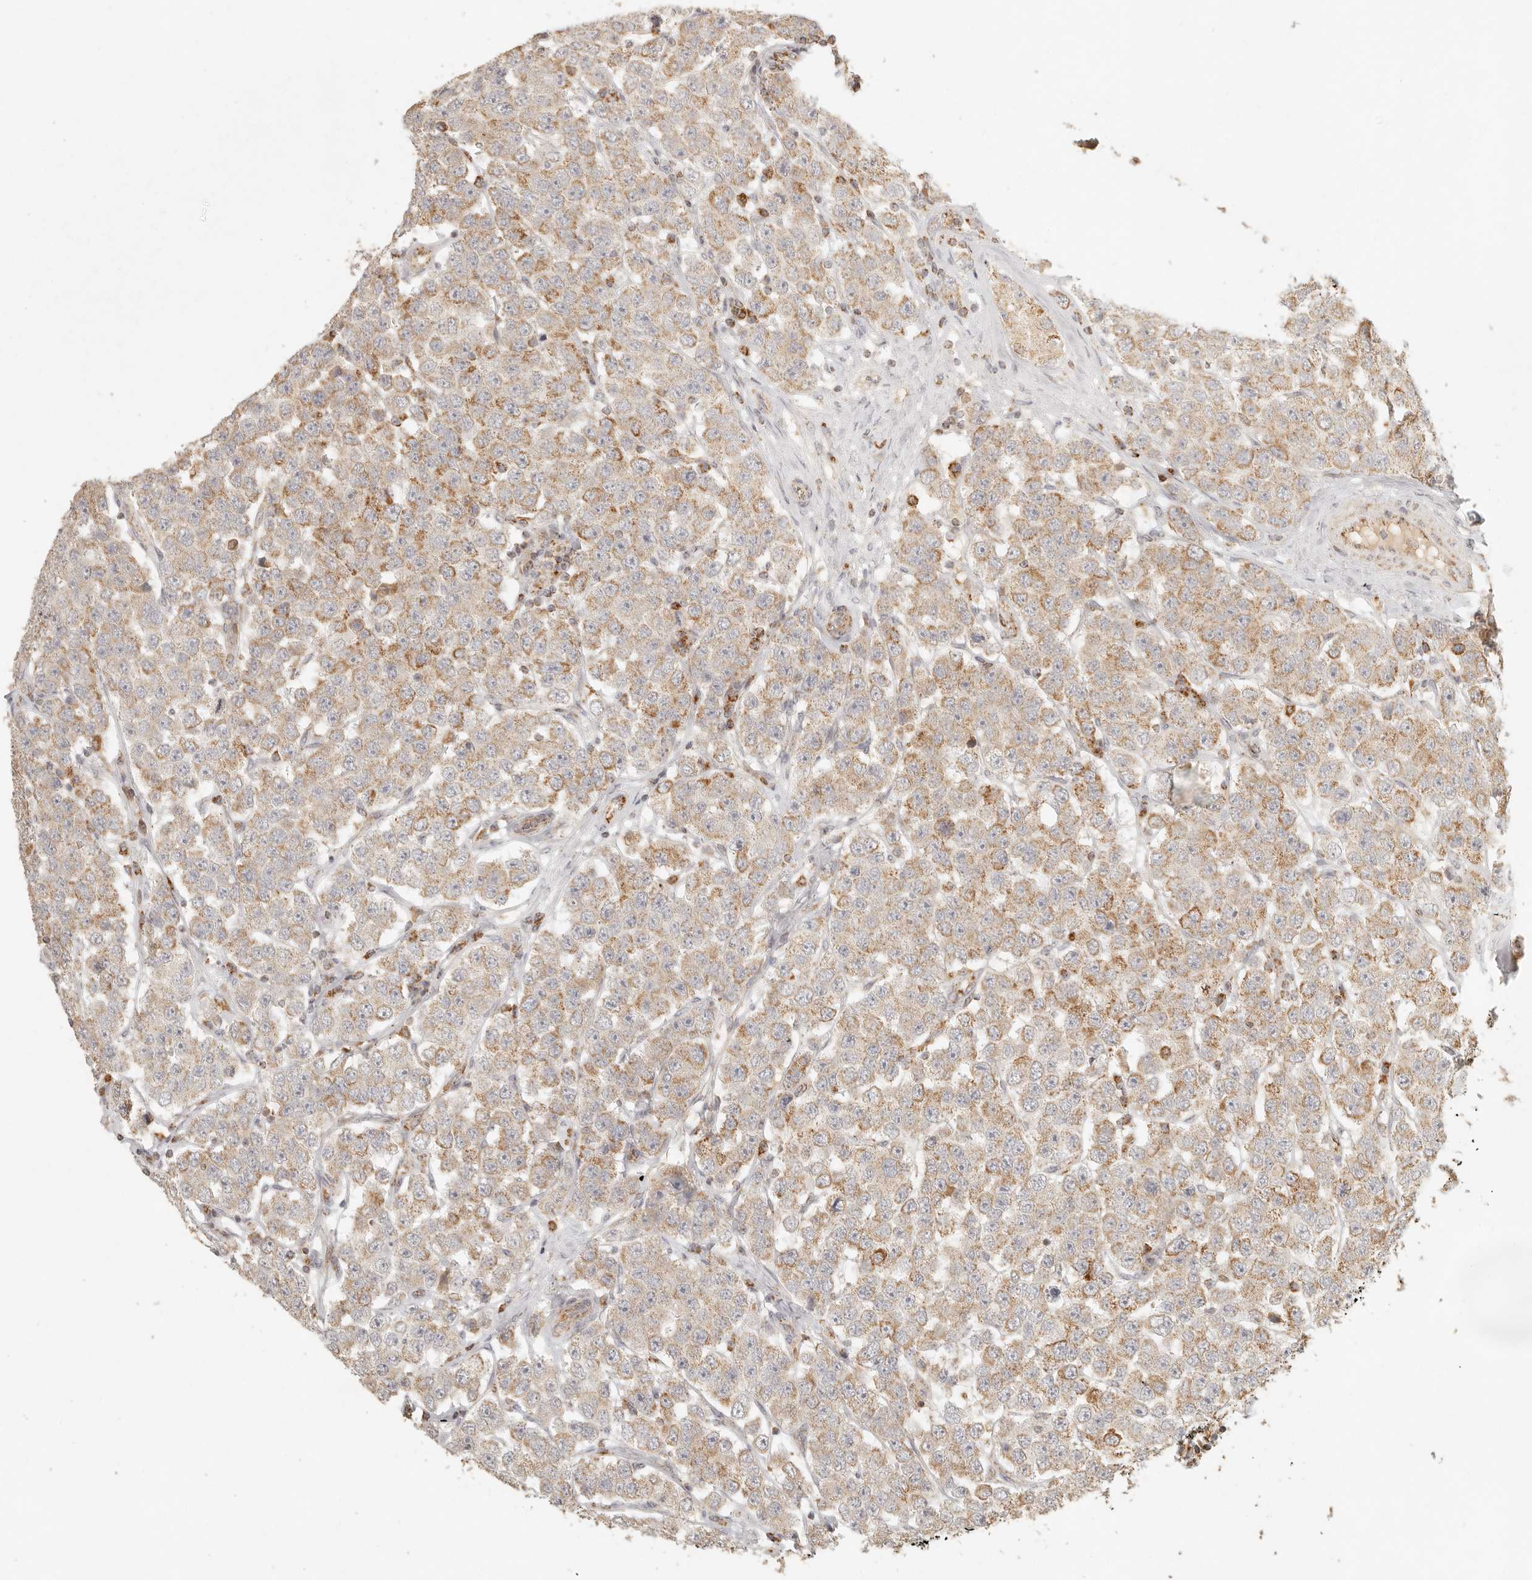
{"staining": {"intensity": "moderate", "quantity": "25%-75%", "location": "cytoplasmic/membranous"}, "tissue": "testis cancer", "cell_type": "Tumor cells", "image_type": "cancer", "snomed": [{"axis": "morphology", "description": "Seminoma, NOS"}, {"axis": "topography", "description": "Testis"}], "caption": "An immunohistochemistry micrograph of neoplastic tissue is shown. Protein staining in brown shows moderate cytoplasmic/membranous positivity in testis cancer within tumor cells.", "gene": "MRPL55", "patient": {"sex": "male", "age": 28}}